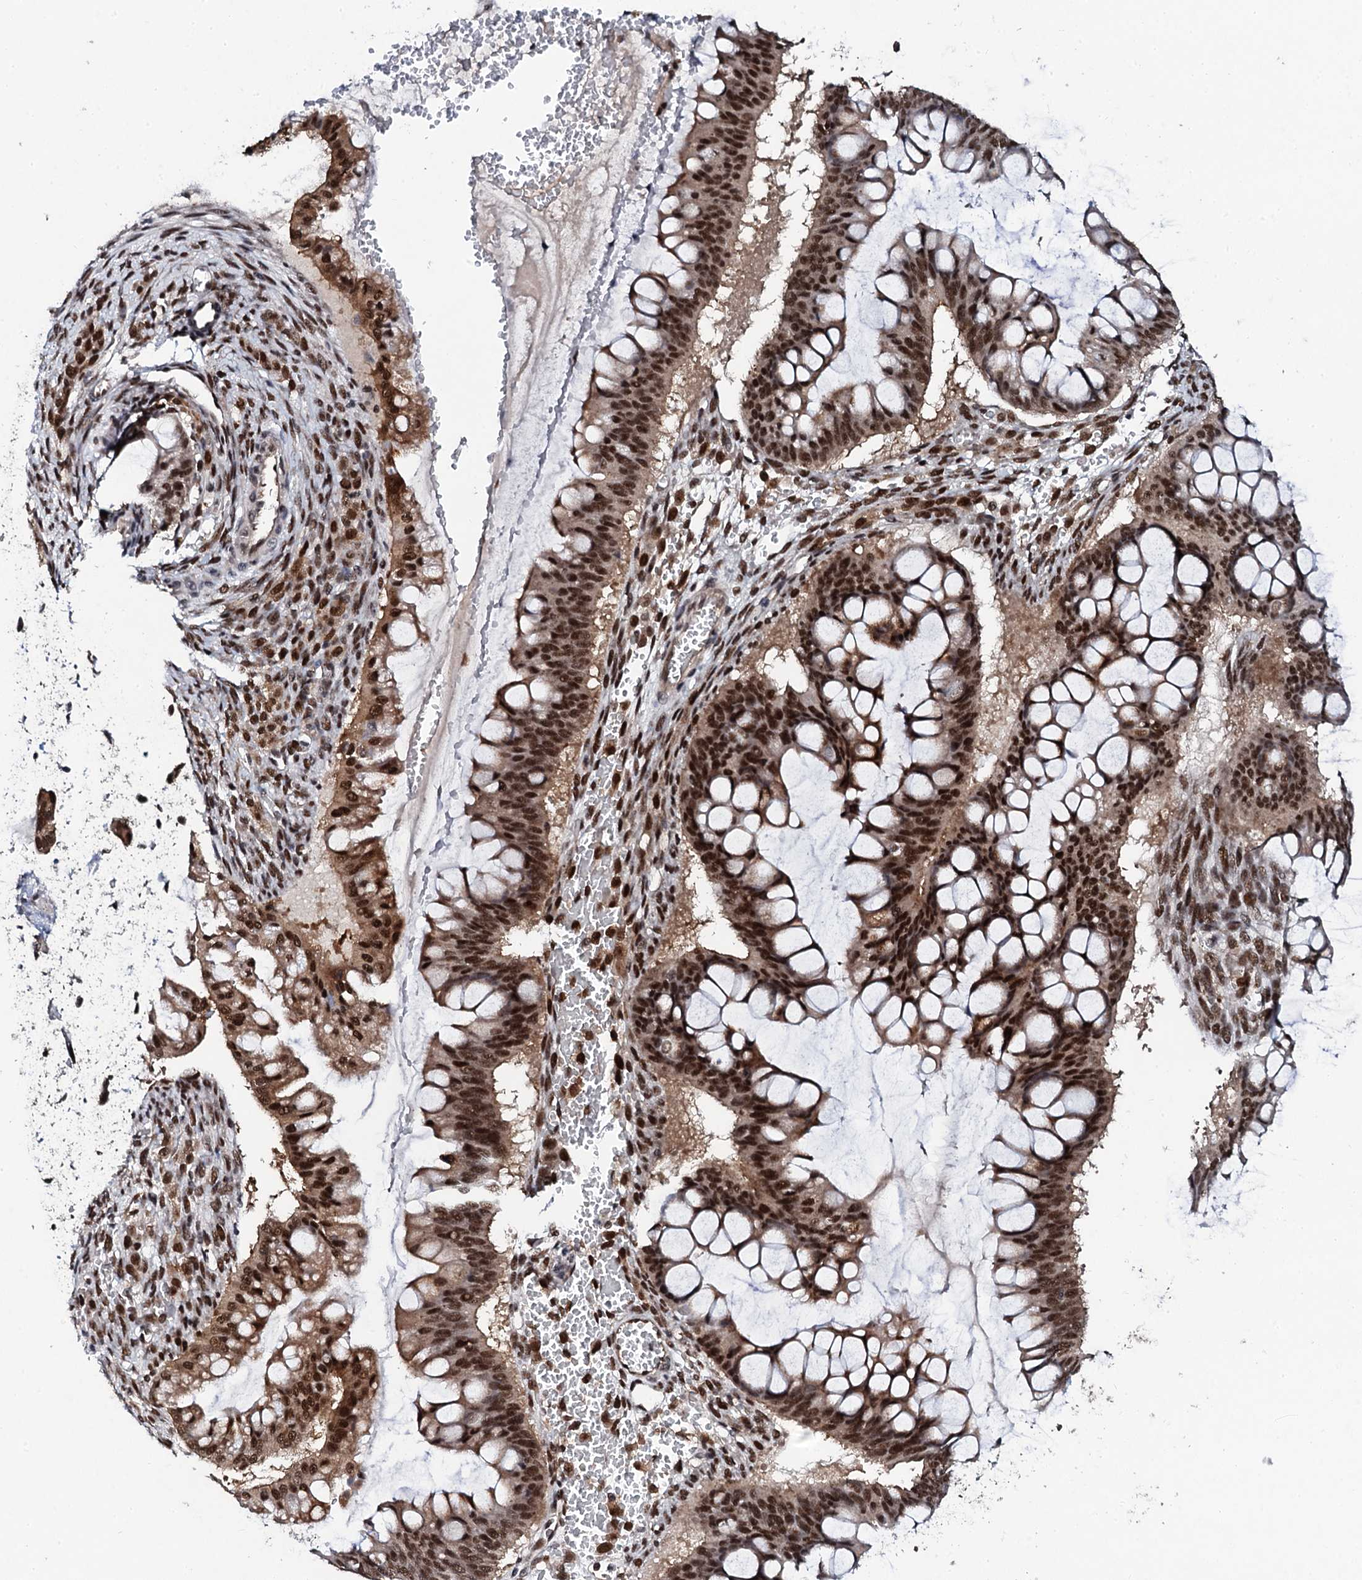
{"staining": {"intensity": "strong", "quantity": ">75%", "location": "cytoplasmic/membranous,nuclear"}, "tissue": "ovarian cancer", "cell_type": "Tumor cells", "image_type": "cancer", "snomed": [{"axis": "morphology", "description": "Cystadenocarcinoma, mucinous, NOS"}, {"axis": "topography", "description": "Ovary"}], "caption": "Human ovarian cancer stained for a protein (brown) shows strong cytoplasmic/membranous and nuclear positive positivity in about >75% of tumor cells.", "gene": "CSTF3", "patient": {"sex": "female", "age": 73}}